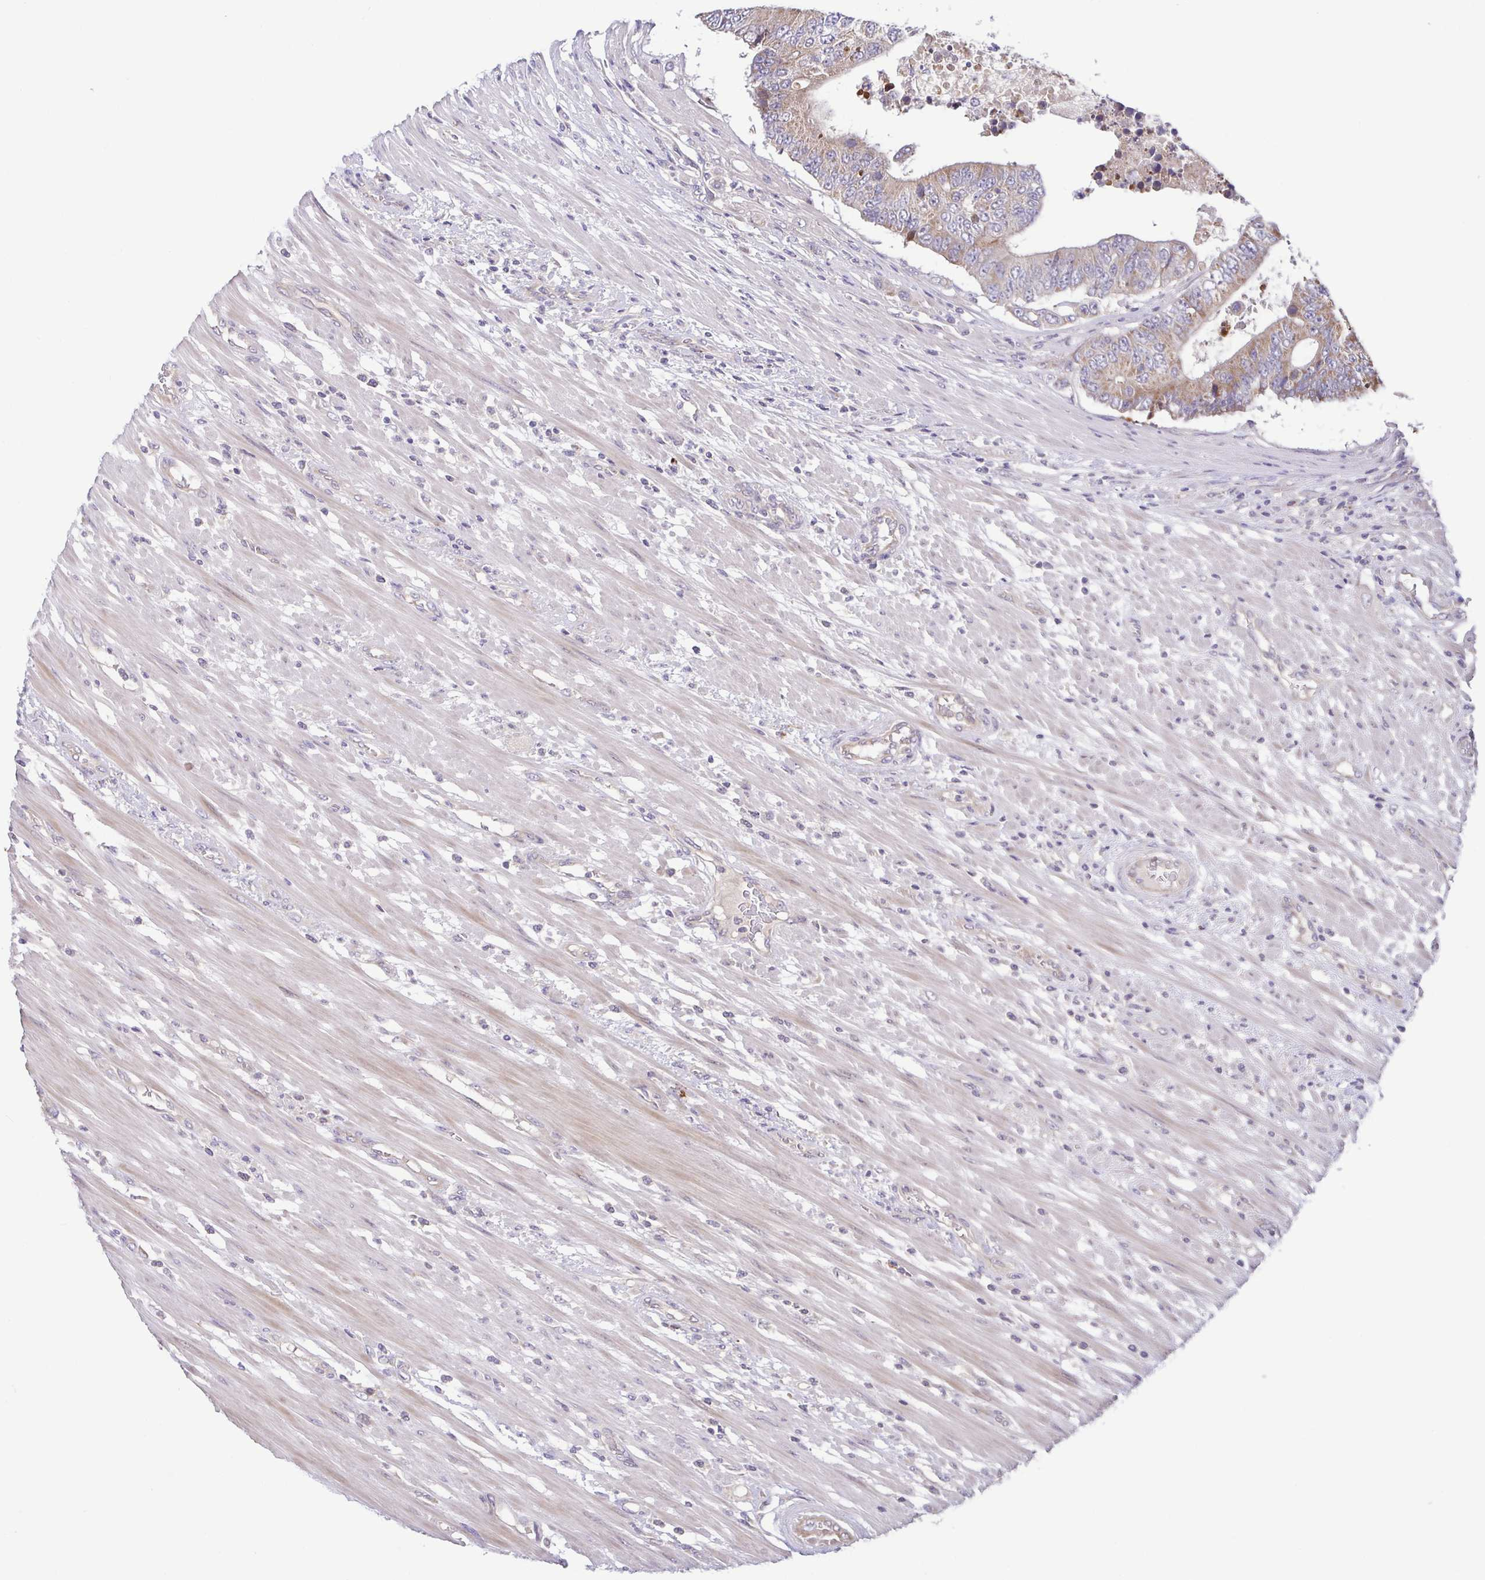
{"staining": {"intensity": "moderate", "quantity": ">75%", "location": "cytoplasmic/membranous"}, "tissue": "colorectal cancer", "cell_type": "Tumor cells", "image_type": "cancer", "snomed": [{"axis": "morphology", "description": "Adenocarcinoma, NOS"}, {"axis": "topography", "description": "Colon"}], "caption": "Immunohistochemistry (IHC) photomicrograph of colorectal cancer stained for a protein (brown), which shows medium levels of moderate cytoplasmic/membranous positivity in approximately >75% of tumor cells.", "gene": "OSBPL7", "patient": {"sex": "female", "age": 48}}